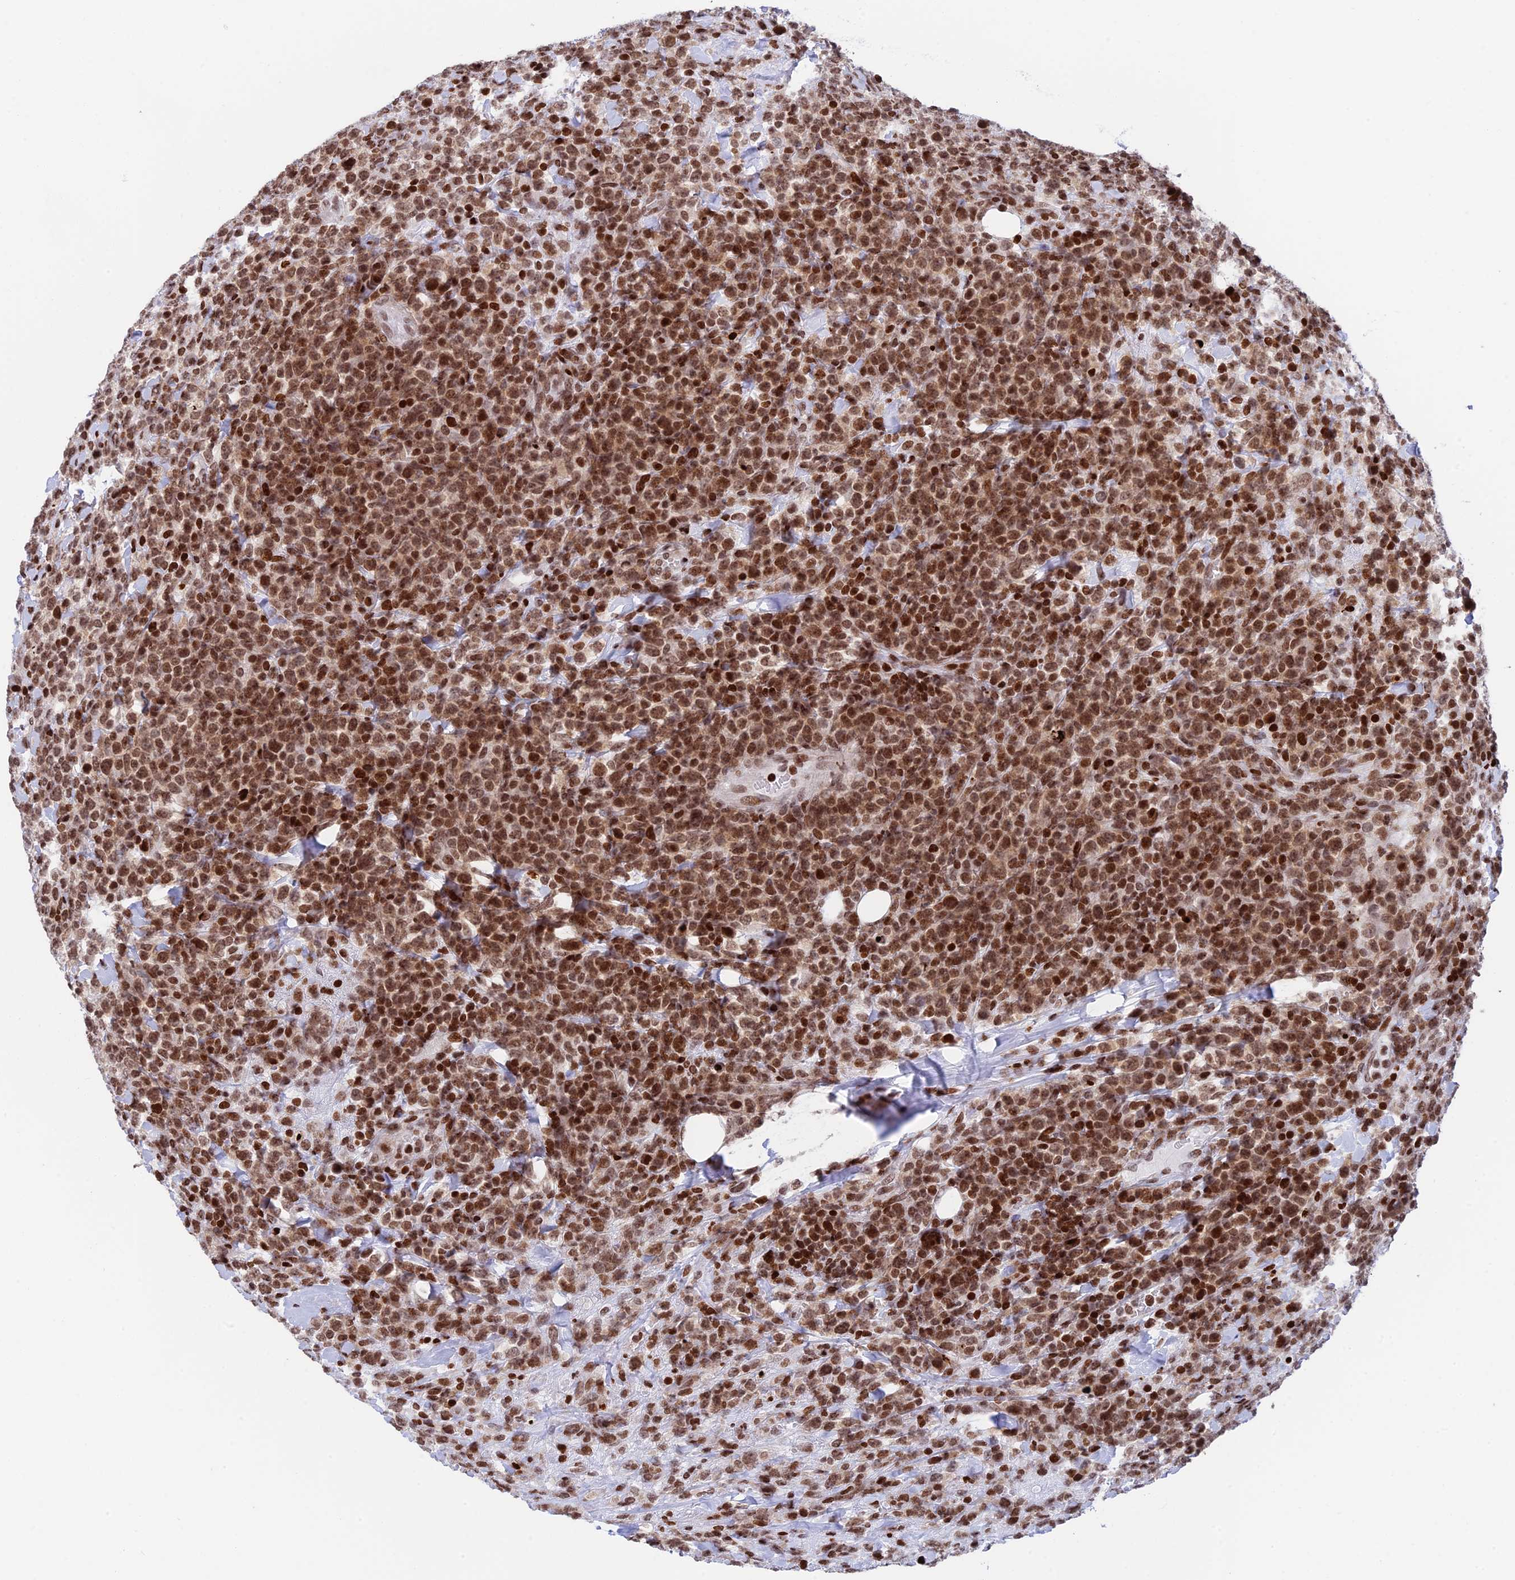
{"staining": {"intensity": "moderate", "quantity": ">75%", "location": "nuclear"}, "tissue": "lymphoma", "cell_type": "Tumor cells", "image_type": "cancer", "snomed": [{"axis": "morphology", "description": "Malignant lymphoma, non-Hodgkin's type, High grade"}, {"axis": "topography", "description": "Colon"}], "caption": "A medium amount of moderate nuclear expression is appreciated in approximately >75% of tumor cells in malignant lymphoma, non-Hodgkin's type (high-grade) tissue. The protein is shown in brown color, while the nuclei are stained blue.", "gene": "RPAP1", "patient": {"sex": "female", "age": 53}}